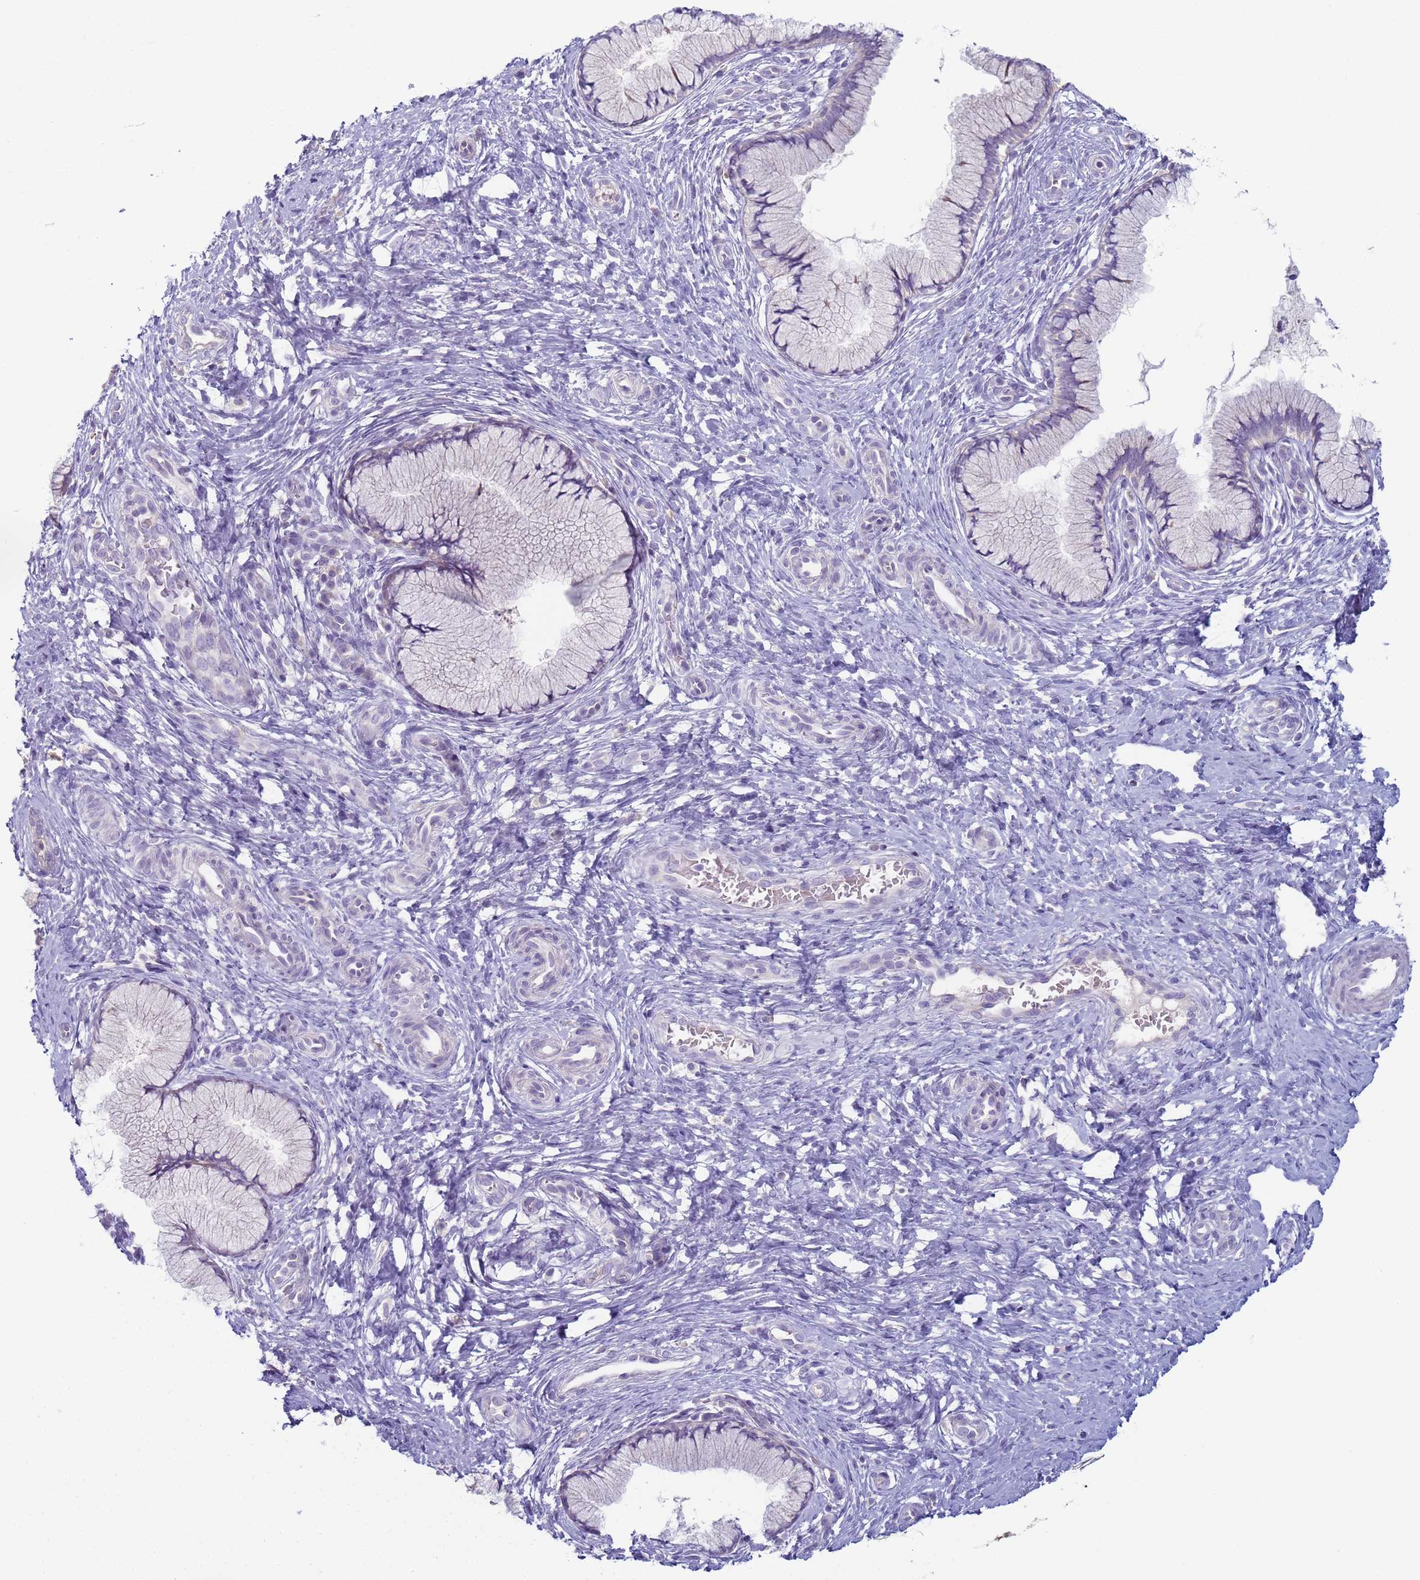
{"staining": {"intensity": "negative", "quantity": "none", "location": "none"}, "tissue": "cervix", "cell_type": "Glandular cells", "image_type": "normal", "snomed": [{"axis": "morphology", "description": "Normal tissue, NOS"}, {"axis": "topography", "description": "Cervix"}], "caption": "Micrograph shows no significant protein positivity in glandular cells of benign cervix. The staining is performed using DAB (3,3'-diaminobenzidine) brown chromogen with nuclei counter-stained in using hematoxylin.", "gene": "CR1", "patient": {"sex": "female", "age": 36}}